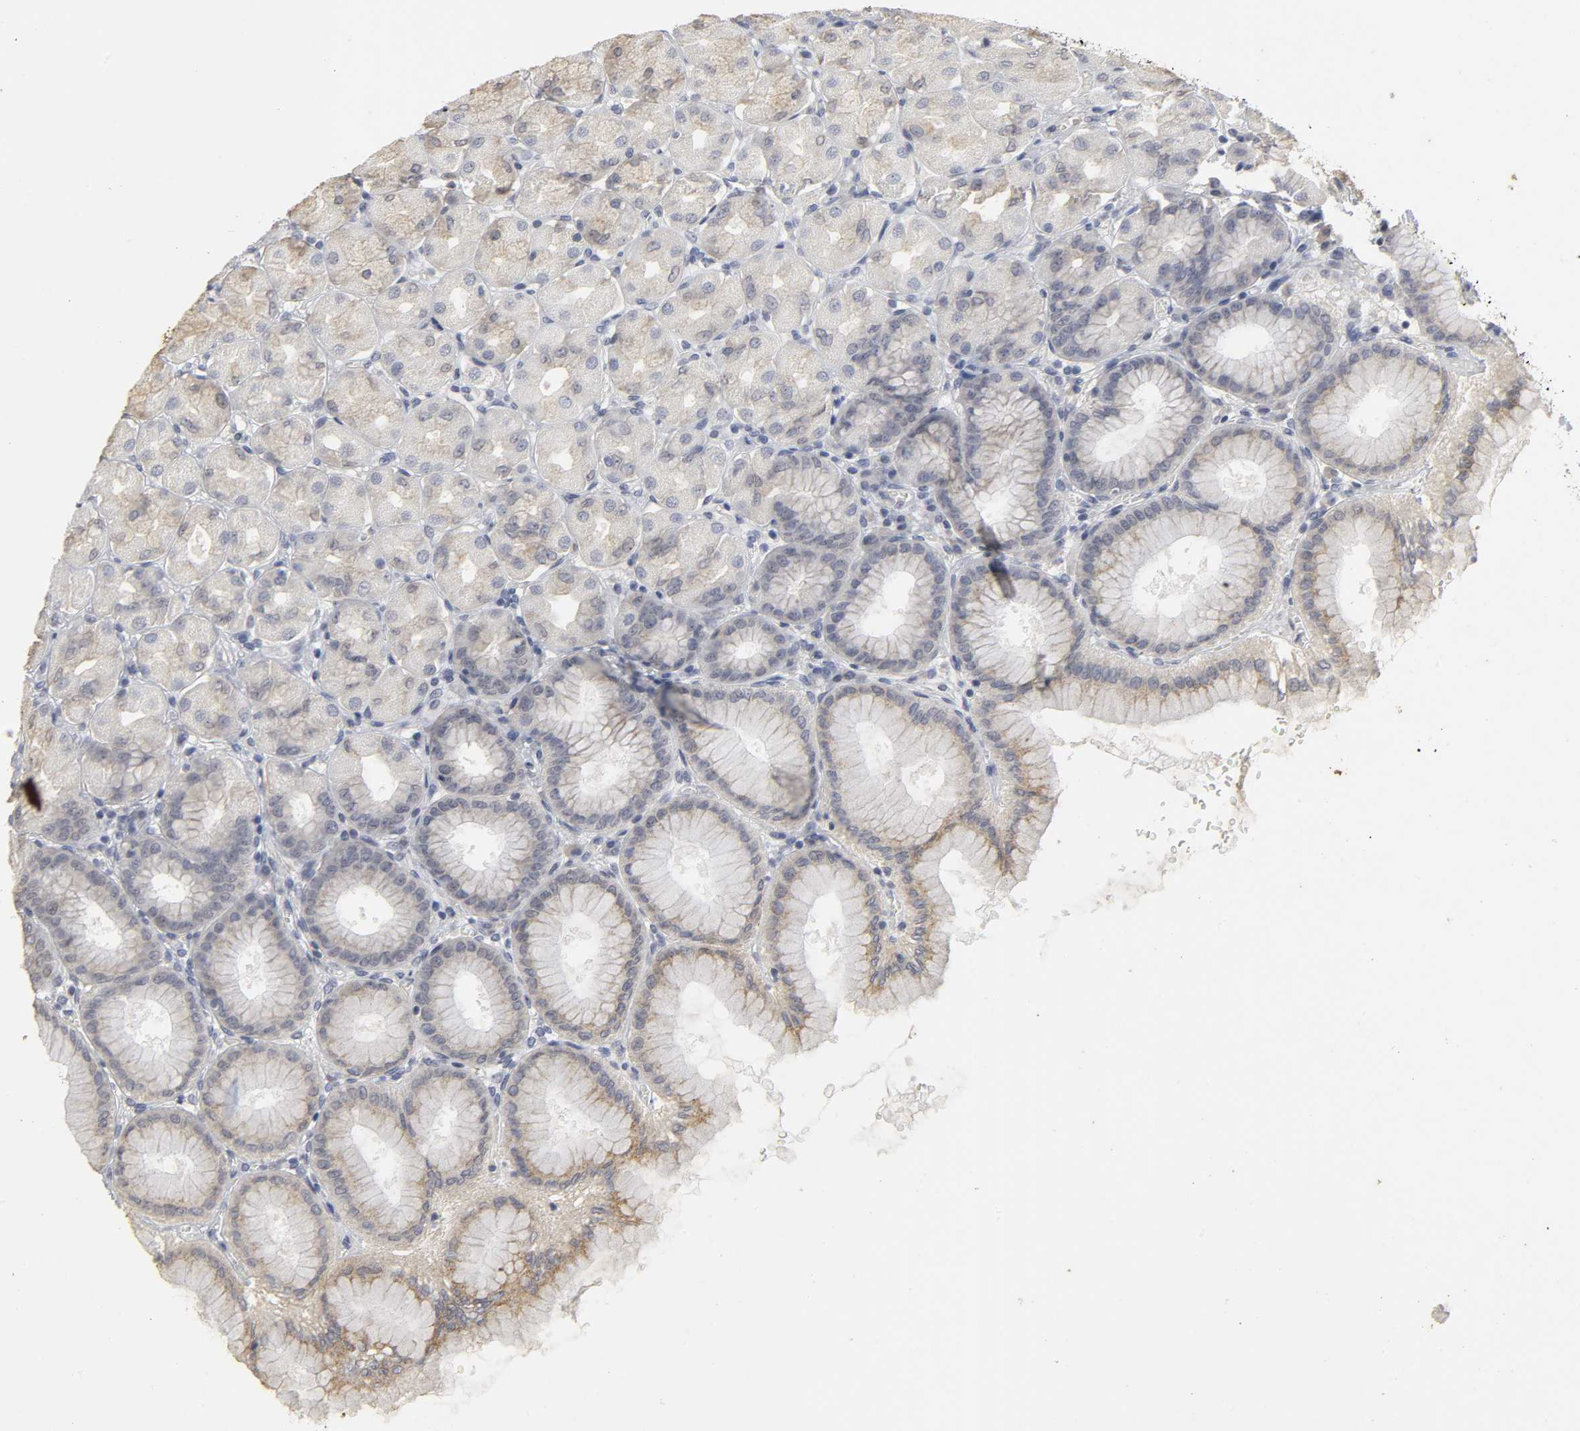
{"staining": {"intensity": "moderate", "quantity": "25%-75%", "location": "cytoplasmic/membranous"}, "tissue": "stomach", "cell_type": "Glandular cells", "image_type": "normal", "snomed": [{"axis": "morphology", "description": "Normal tissue, NOS"}, {"axis": "topography", "description": "Stomach, upper"}], "caption": "Moderate cytoplasmic/membranous staining for a protein is identified in about 25%-75% of glandular cells of normal stomach using immunohistochemistry.", "gene": "TCAP", "patient": {"sex": "female", "age": 56}}